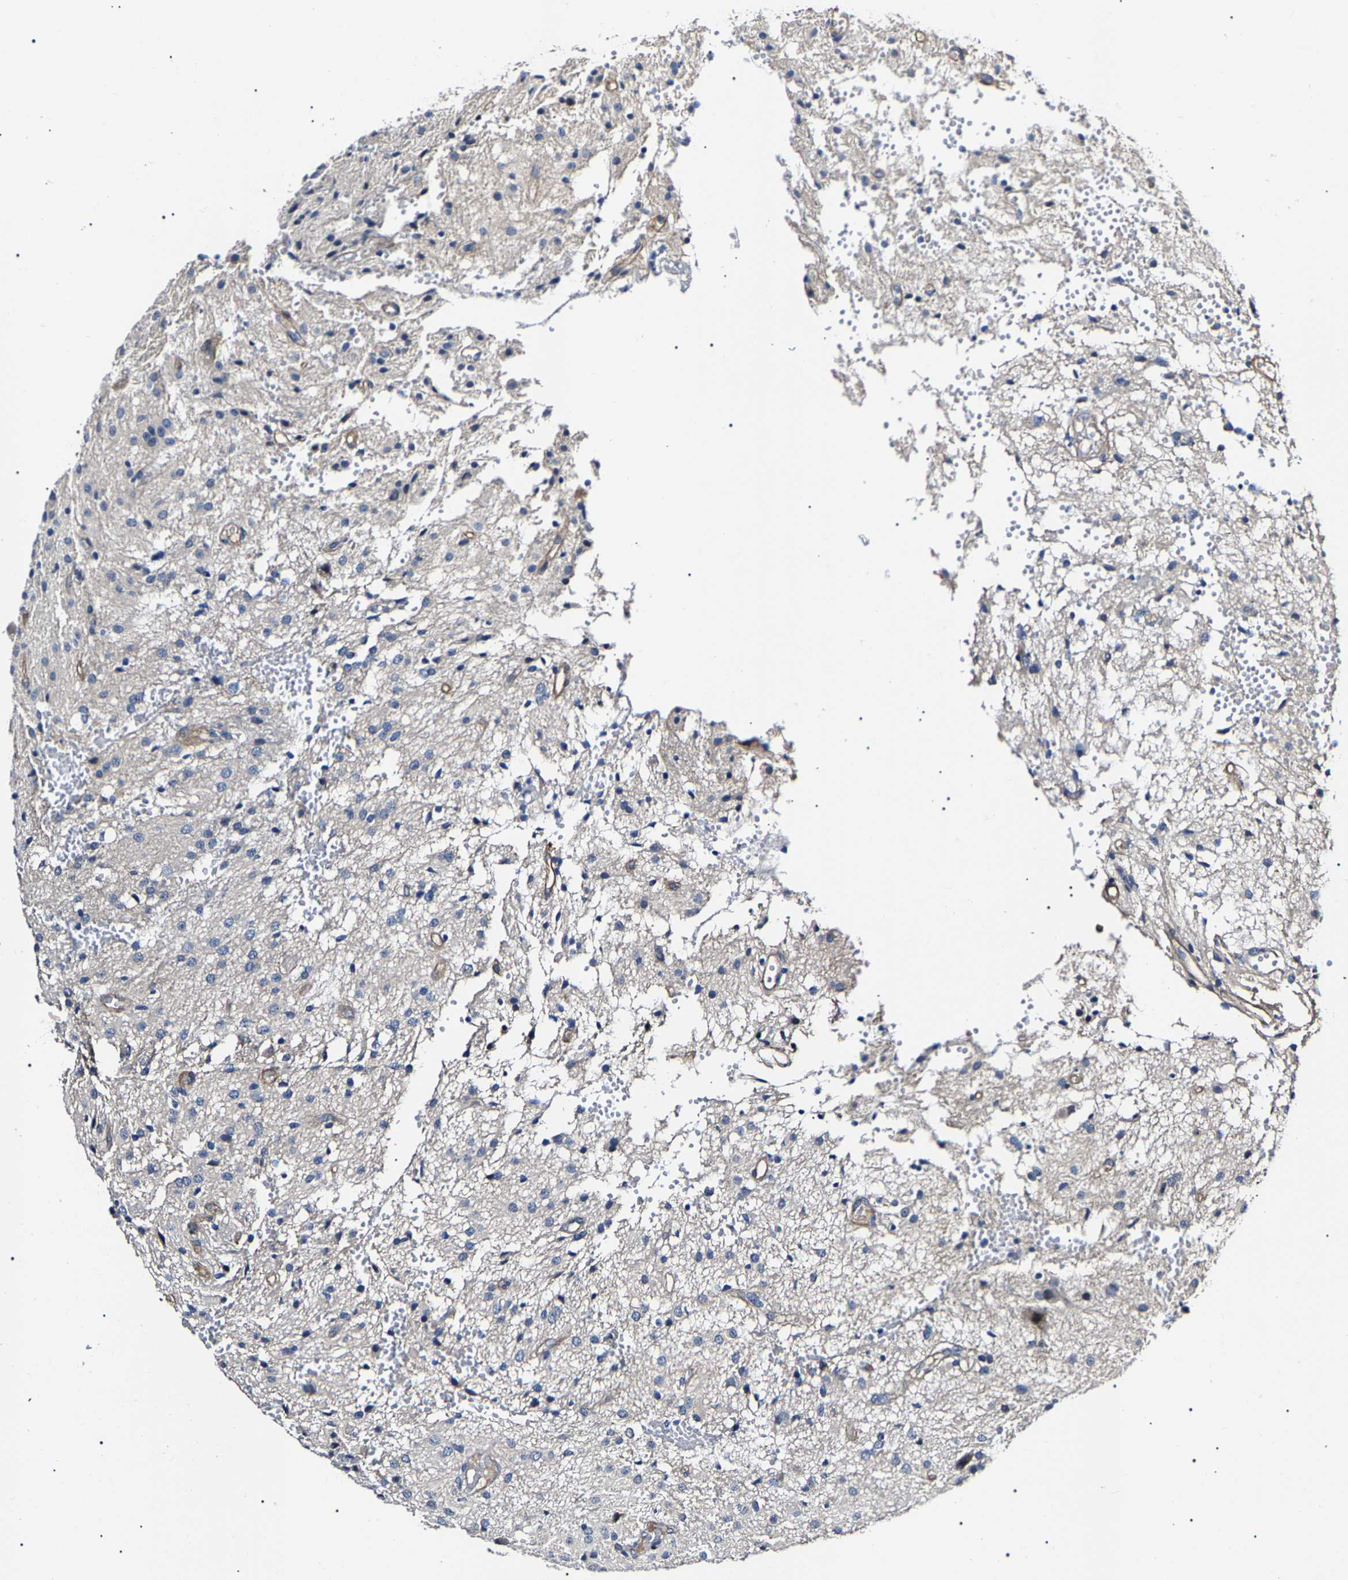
{"staining": {"intensity": "negative", "quantity": "none", "location": "none"}, "tissue": "glioma", "cell_type": "Tumor cells", "image_type": "cancer", "snomed": [{"axis": "morphology", "description": "Glioma, malignant, High grade"}, {"axis": "topography", "description": "Brain"}], "caption": "DAB (3,3'-diaminobenzidine) immunohistochemical staining of human glioma demonstrates no significant positivity in tumor cells.", "gene": "KLHL42", "patient": {"sex": "female", "age": 59}}